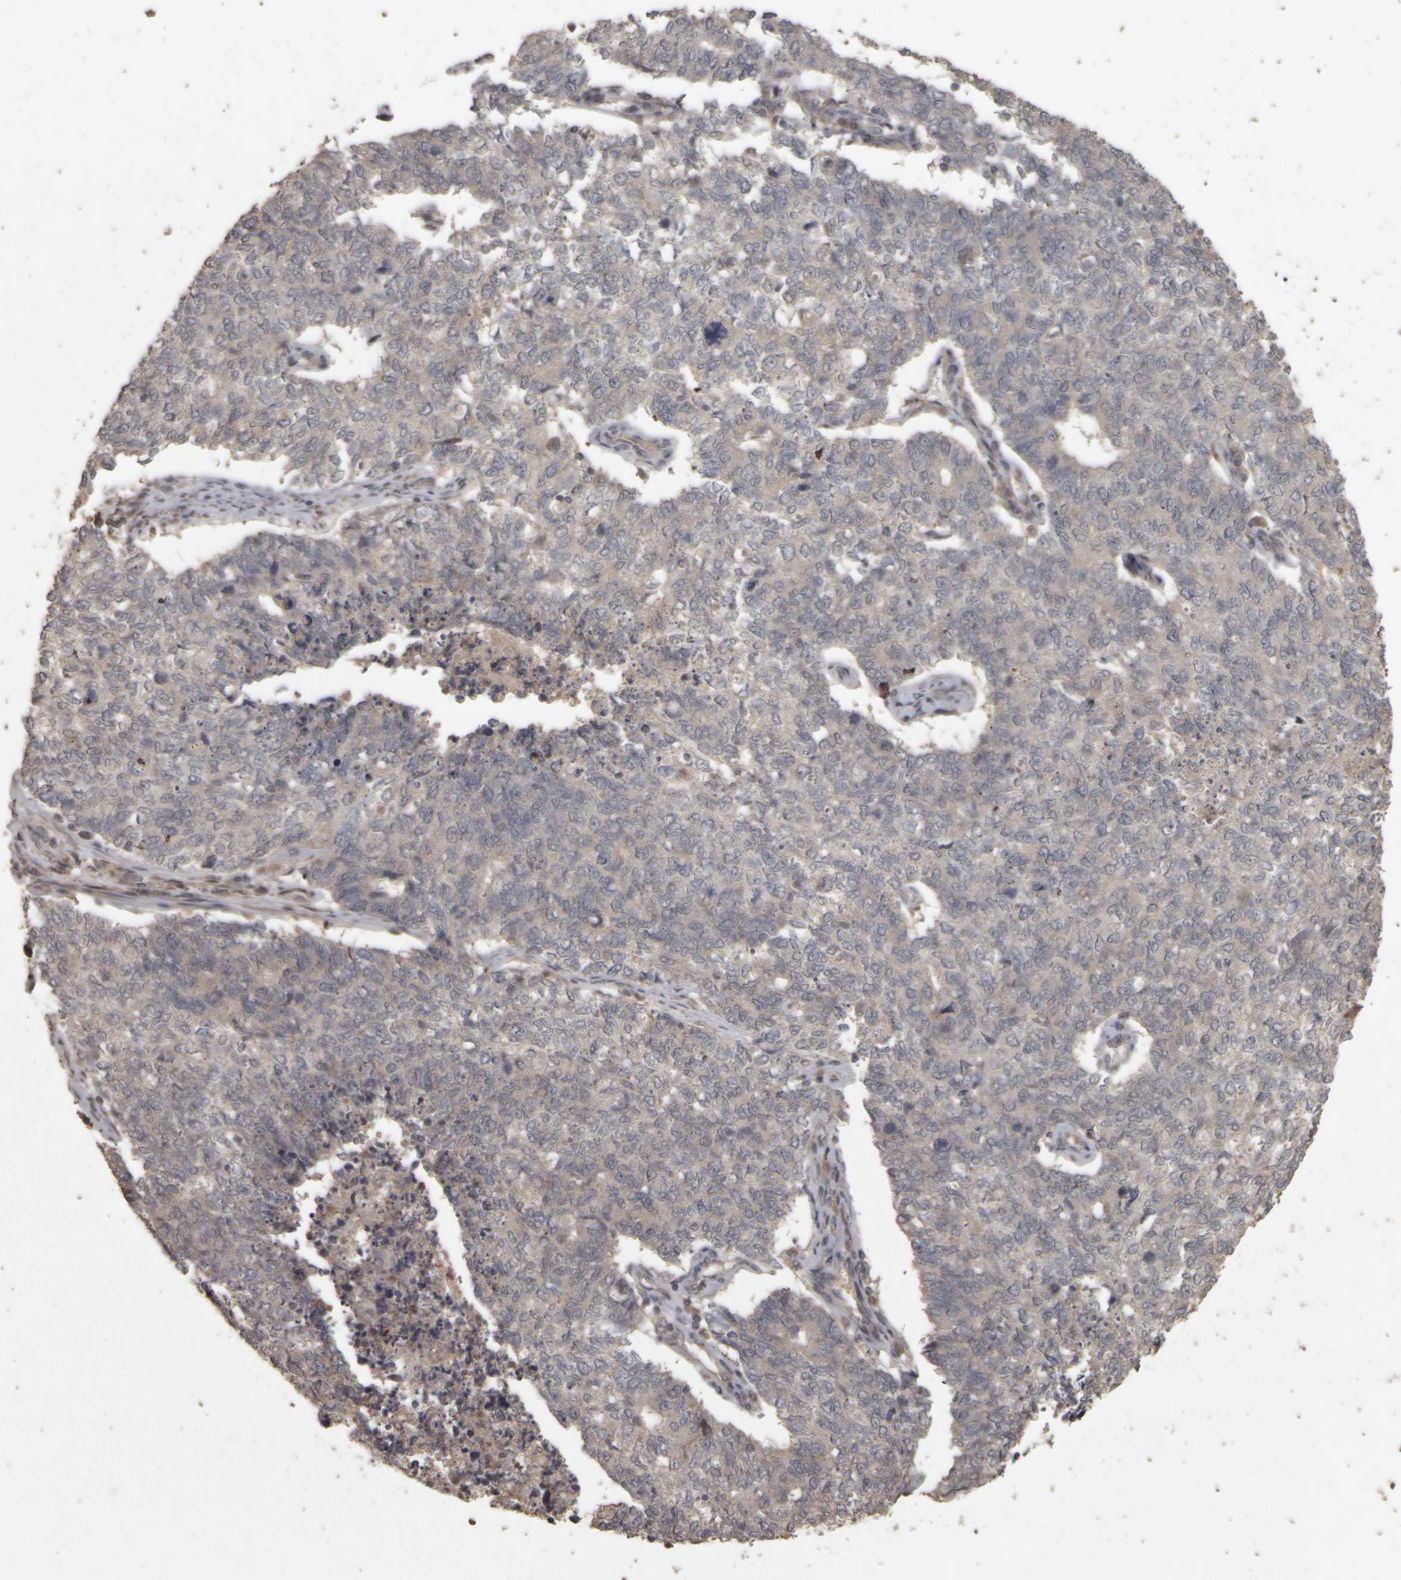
{"staining": {"intensity": "negative", "quantity": "none", "location": "none"}, "tissue": "cervical cancer", "cell_type": "Tumor cells", "image_type": "cancer", "snomed": [{"axis": "morphology", "description": "Squamous cell carcinoma, NOS"}, {"axis": "topography", "description": "Cervix"}], "caption": "DAB (3,3'-diaminobenzidine) immunohistochemical staining of squamous cell carcinoma (cervical) exhibits no significant expression in tumor cells.", "gene": "ACO1", "patient": {"sex": "female", "age": 63}}